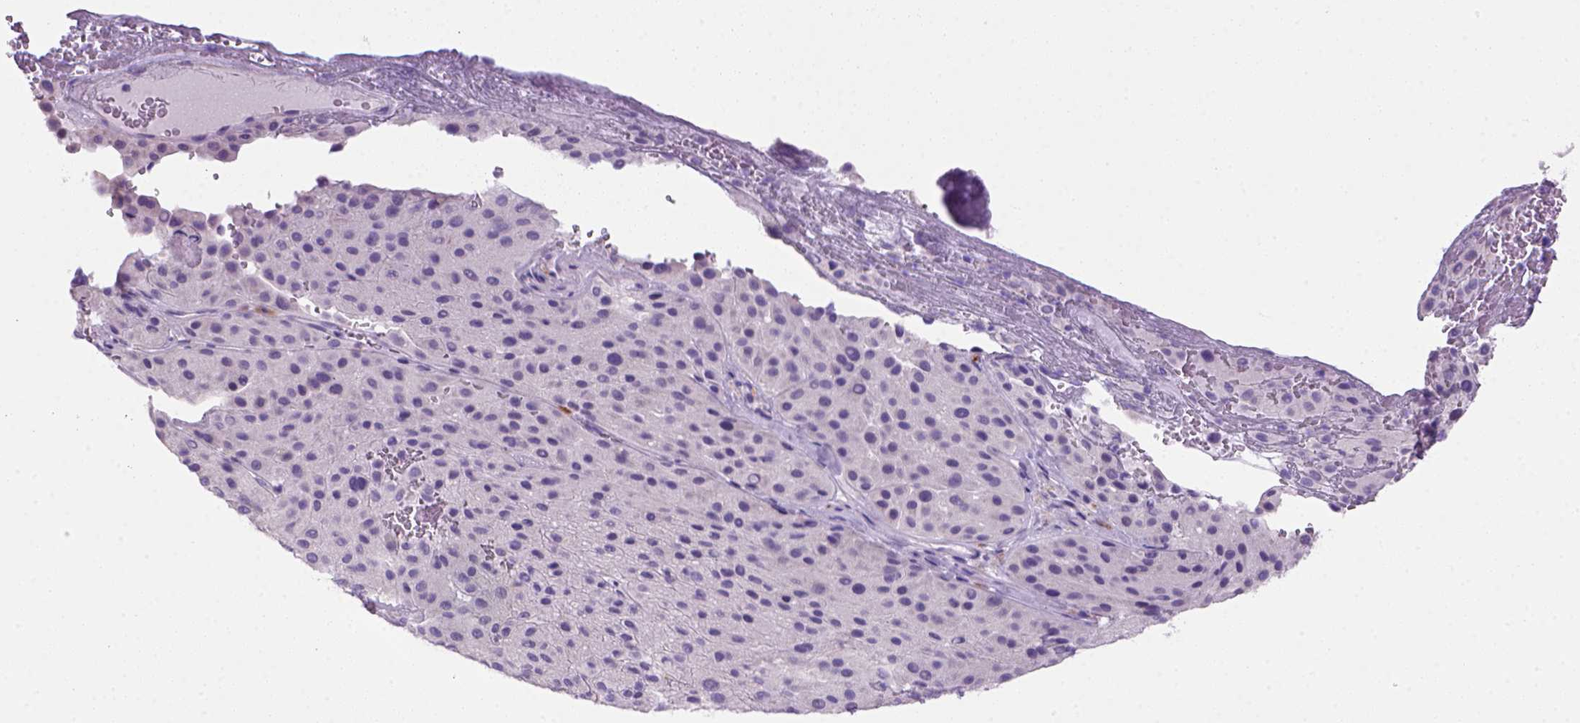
{"staining": {"intensity": "negative", "quantity": "none", "location": "none"}, "tissue": "melanoma", "cell_type": "Tumor cells", "image_type": "cancer", "snomed": [{"axis": "morphology", "description": "Malignant melanoma, Metastatic site"}, {"axis": "topography", "description": "Smooth muscle"}], "caption": "The immunohistochemistry histopathology image has no significant expression in tumor cells of melanoma tissue.", "gene": "ARHGEF33", "patient": {"sex": "male", "age": 41}}